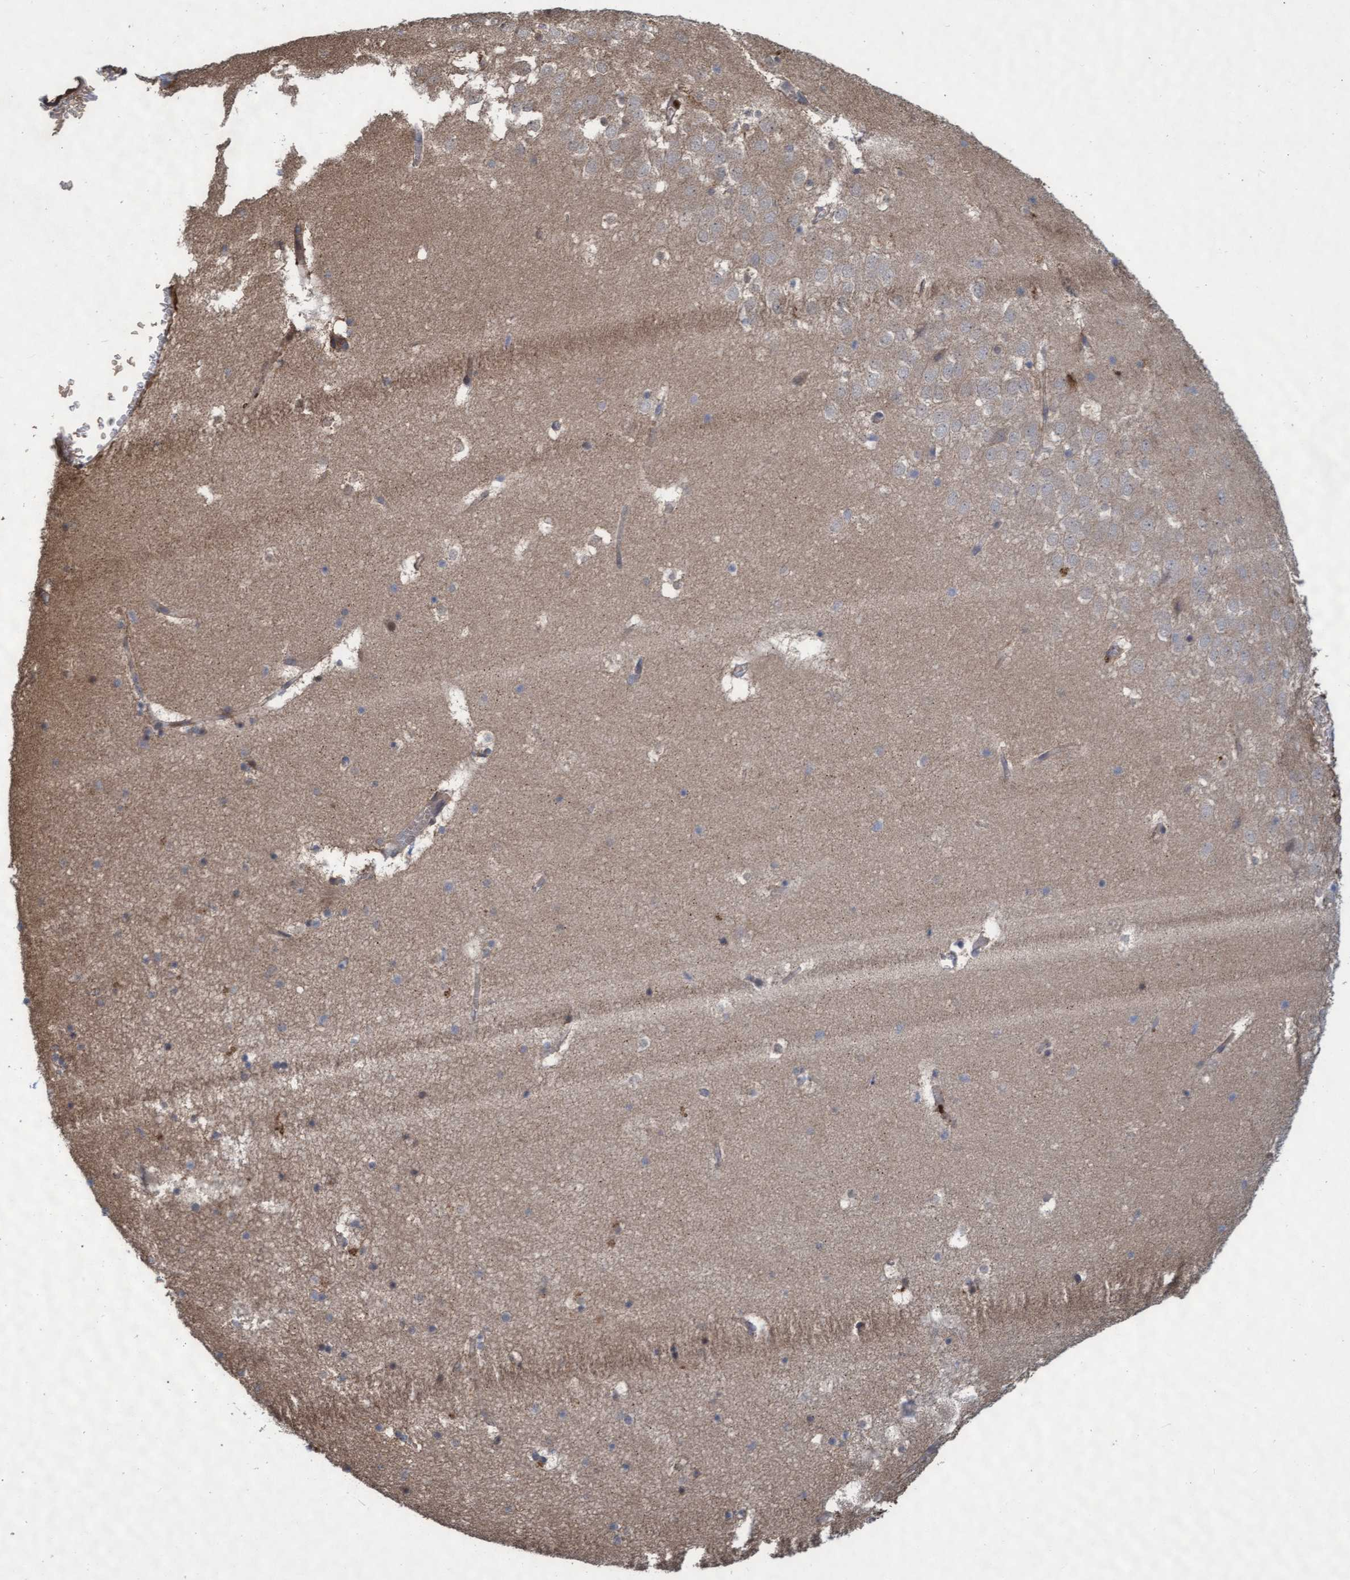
{"staining": {"intensity": "moderate", "quantity": "<25%", "location": "cytoplasmic/membranous"}, "tissue": "hippocampus", "cell_type": "Glial cells", "image_type": "normal", "snomed": [{"axis": "morphology", "description": "Normal tissue, NOS"}, {"axis": "topography", "description": "Hippocampus"}], "caption": "High-power microscopy captured an IHC histopathology image of benign hippocampus, revealing moderate cytoplasmic/membranous staining in approximately <25% of glial cells.", "gene": "KCNC2", "patient": {"sex": "male", "age": 45}}